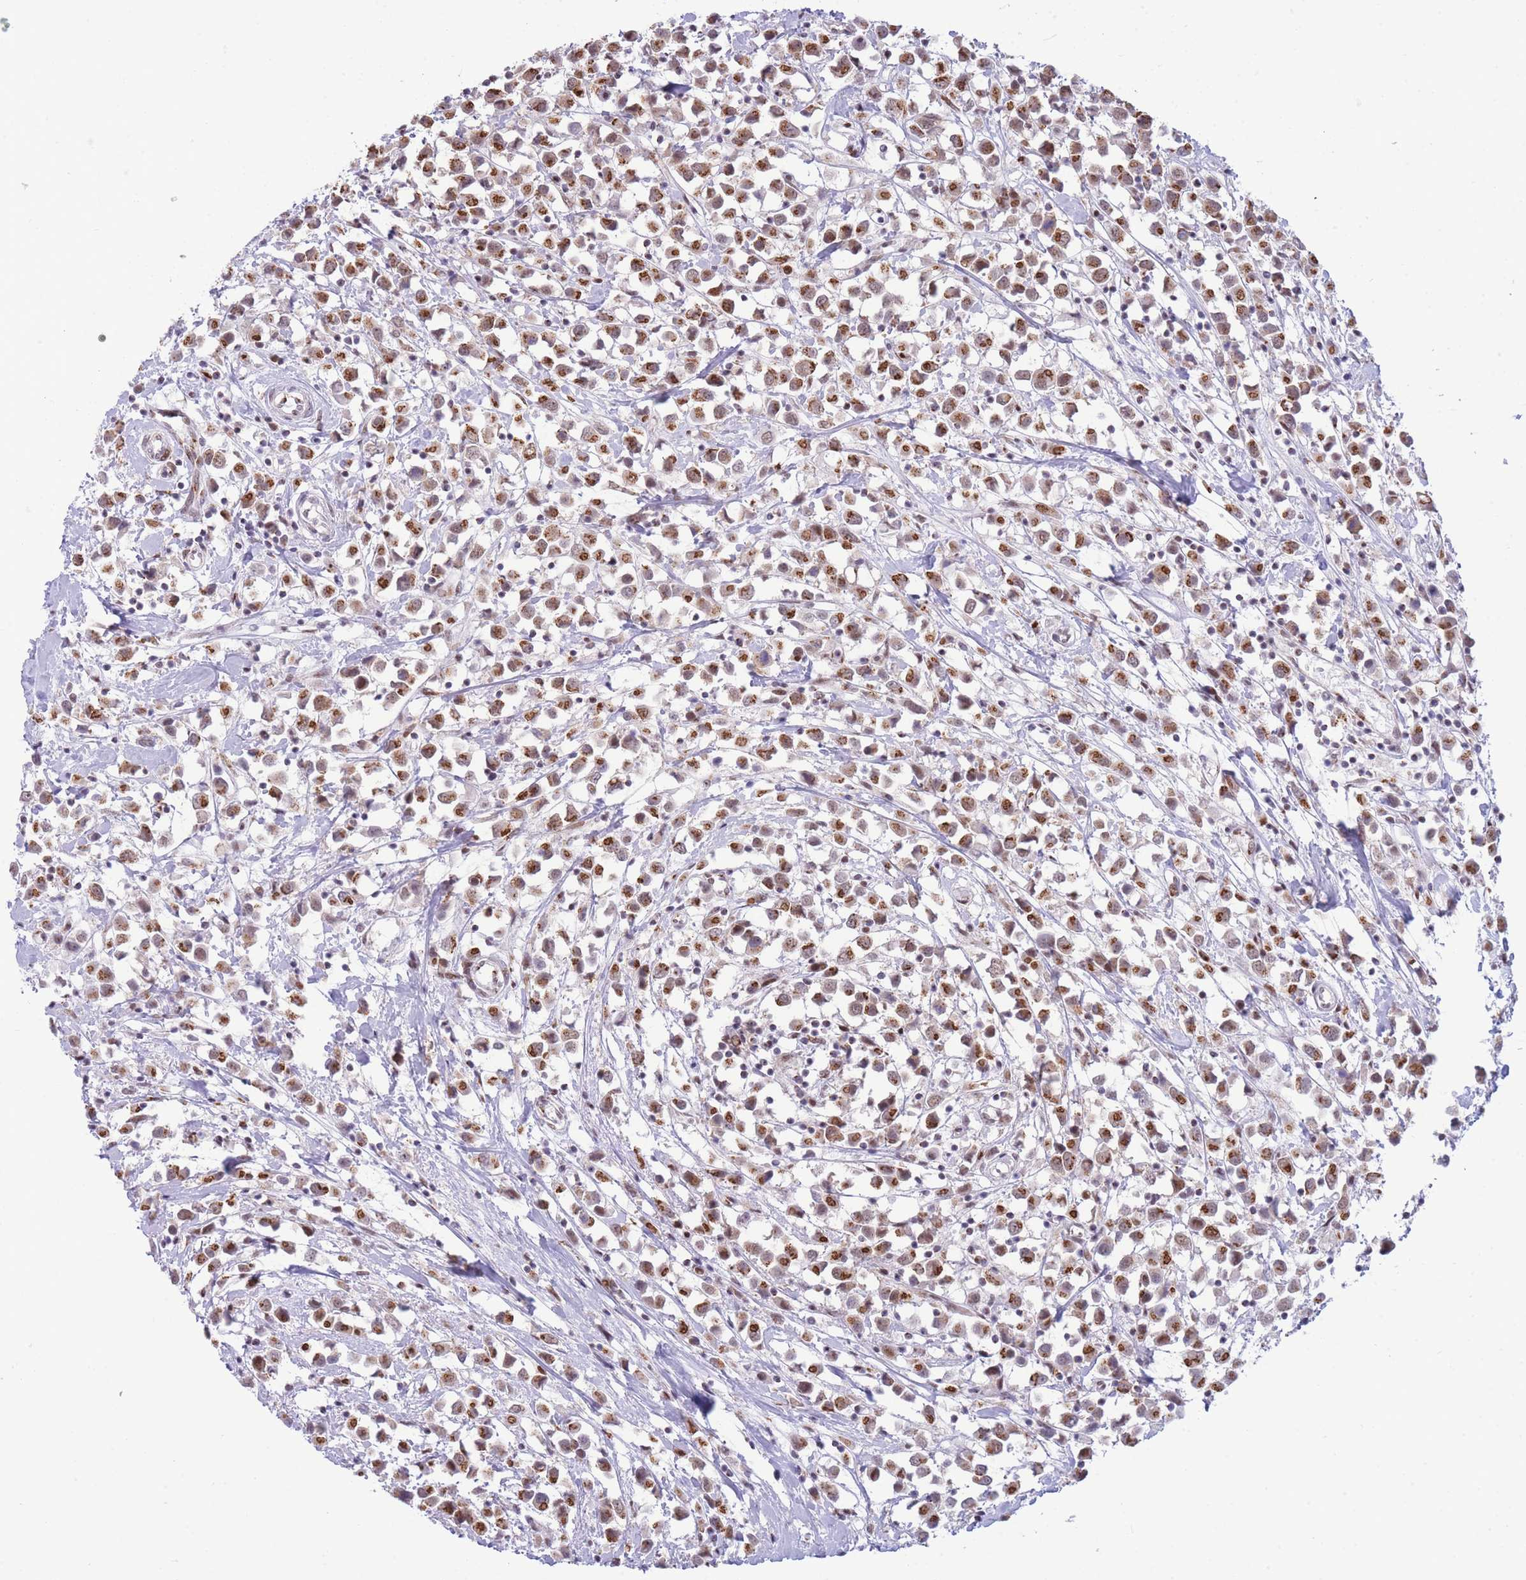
{"staining": {"intensity": "moderate", "quantity": ">75%", "location": "cytoplasmic/membranous,nuclear"}, "tissue": "breast cancer", "cell_type": "Tumor cells", "image_type": "cancer", "snomed": [{"axis": "morphology", "description": "Duct carcinoma"}, {"axis": "topography", "description": "Breast"}], "caption": "Breast cancer (infiltrating ductal carcinoma) stained with a protein marker exhibits moderate staining in tumor cells.", "gene": "INO80C", "patient": {"sex": "female", "age": 61}}